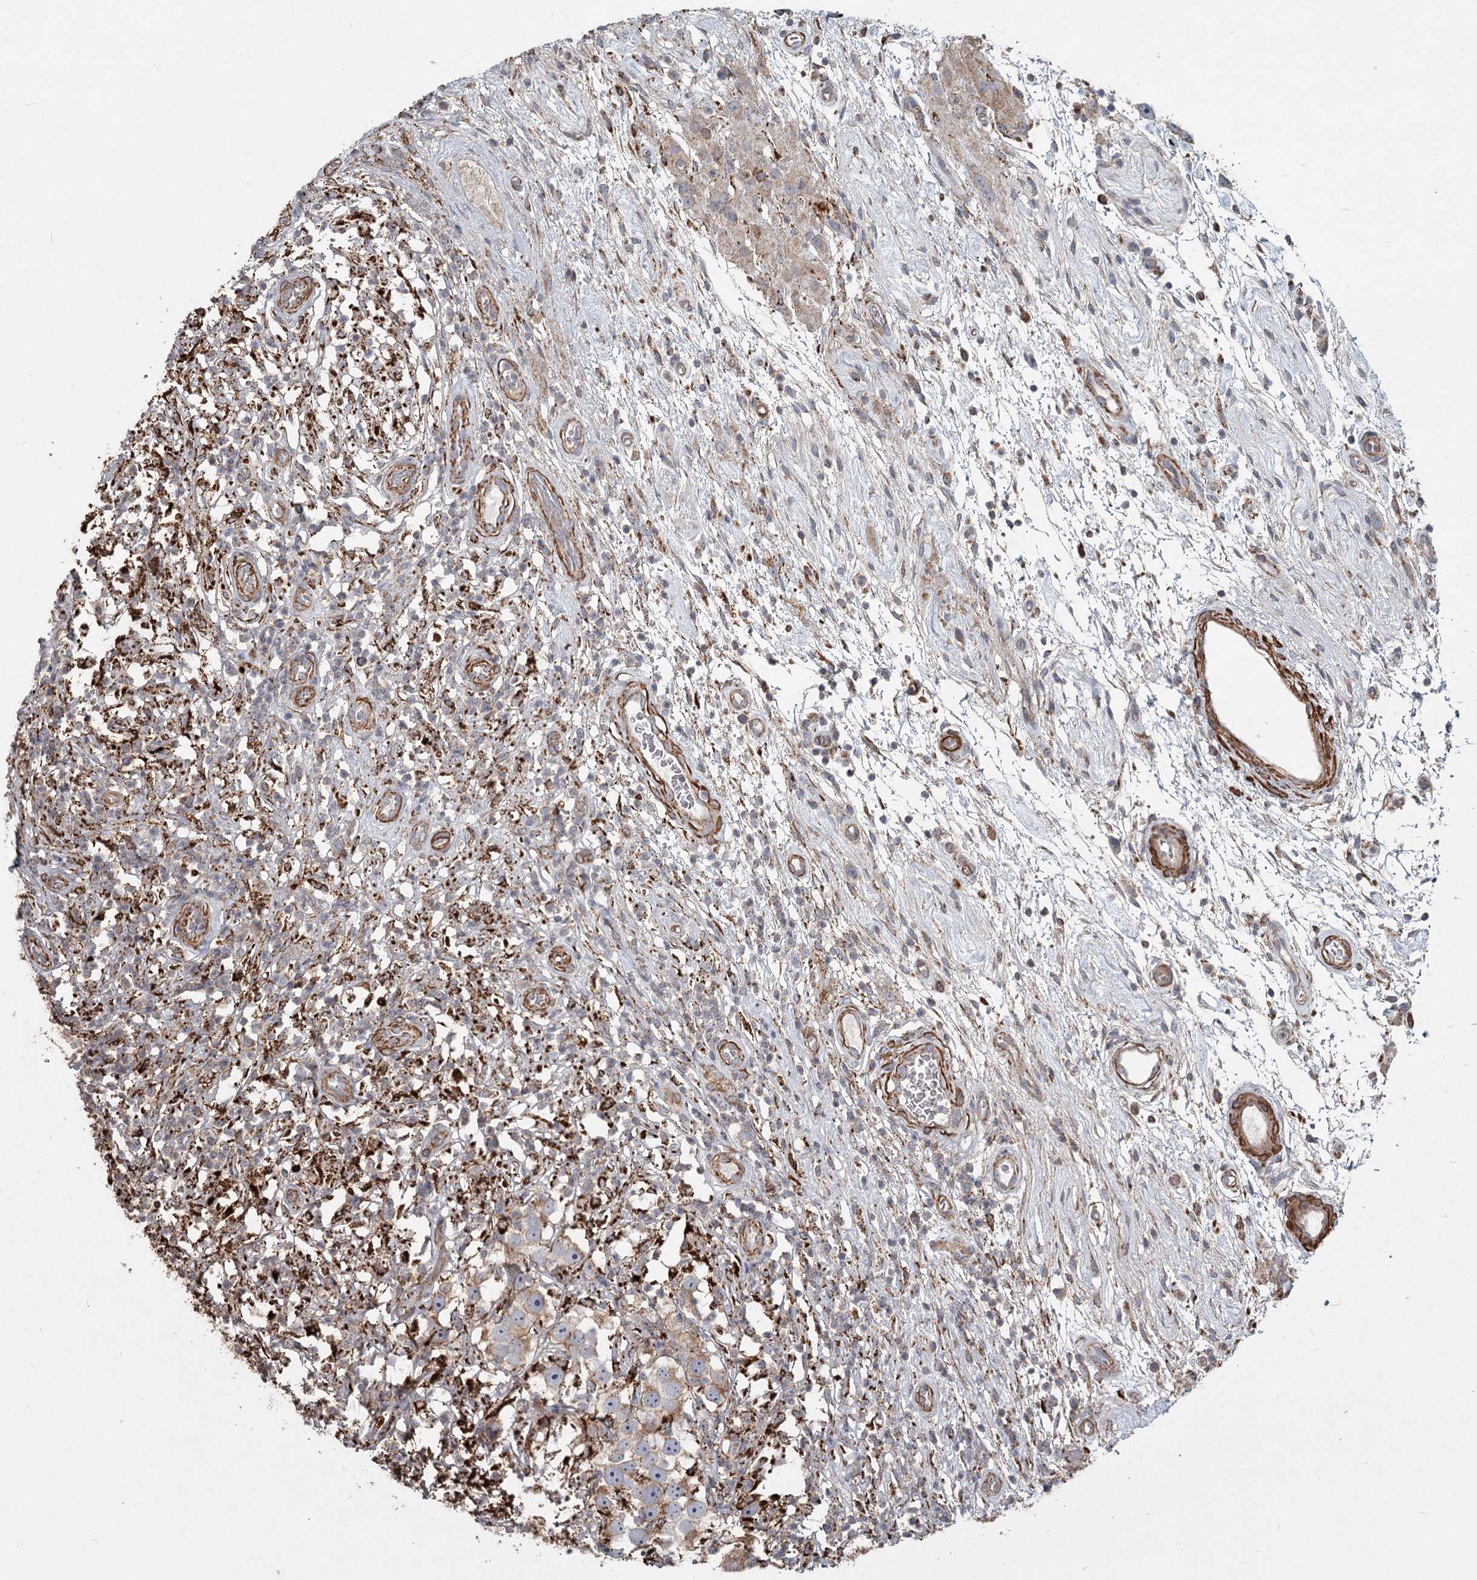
{"staining": {"intensity": "weak", "quantity": ">75%", "location": "cytoplasmic/membranous"}, "tissue": "testis cancer", "cell_type": "Tumor cells", "image_type": "cancer", "snomed": [{"axis": "morphology", "description": "Seminoma, NOS"}, {"axis": "topography", "description": "Testis"}], "caption": "An immunohistochemistry (IHC) histopathology image of neoplastic tissue is shown. Protein staining in brown highlights weak cytoplasmic/membranous positivity in testis cancer (seminoma) within tumor cells. Immunohistochemistry stains the protein in brown and the nuclei are stained blue.", "gene": "DHRS9", "patient": {"sex": "male", "age": 49}}